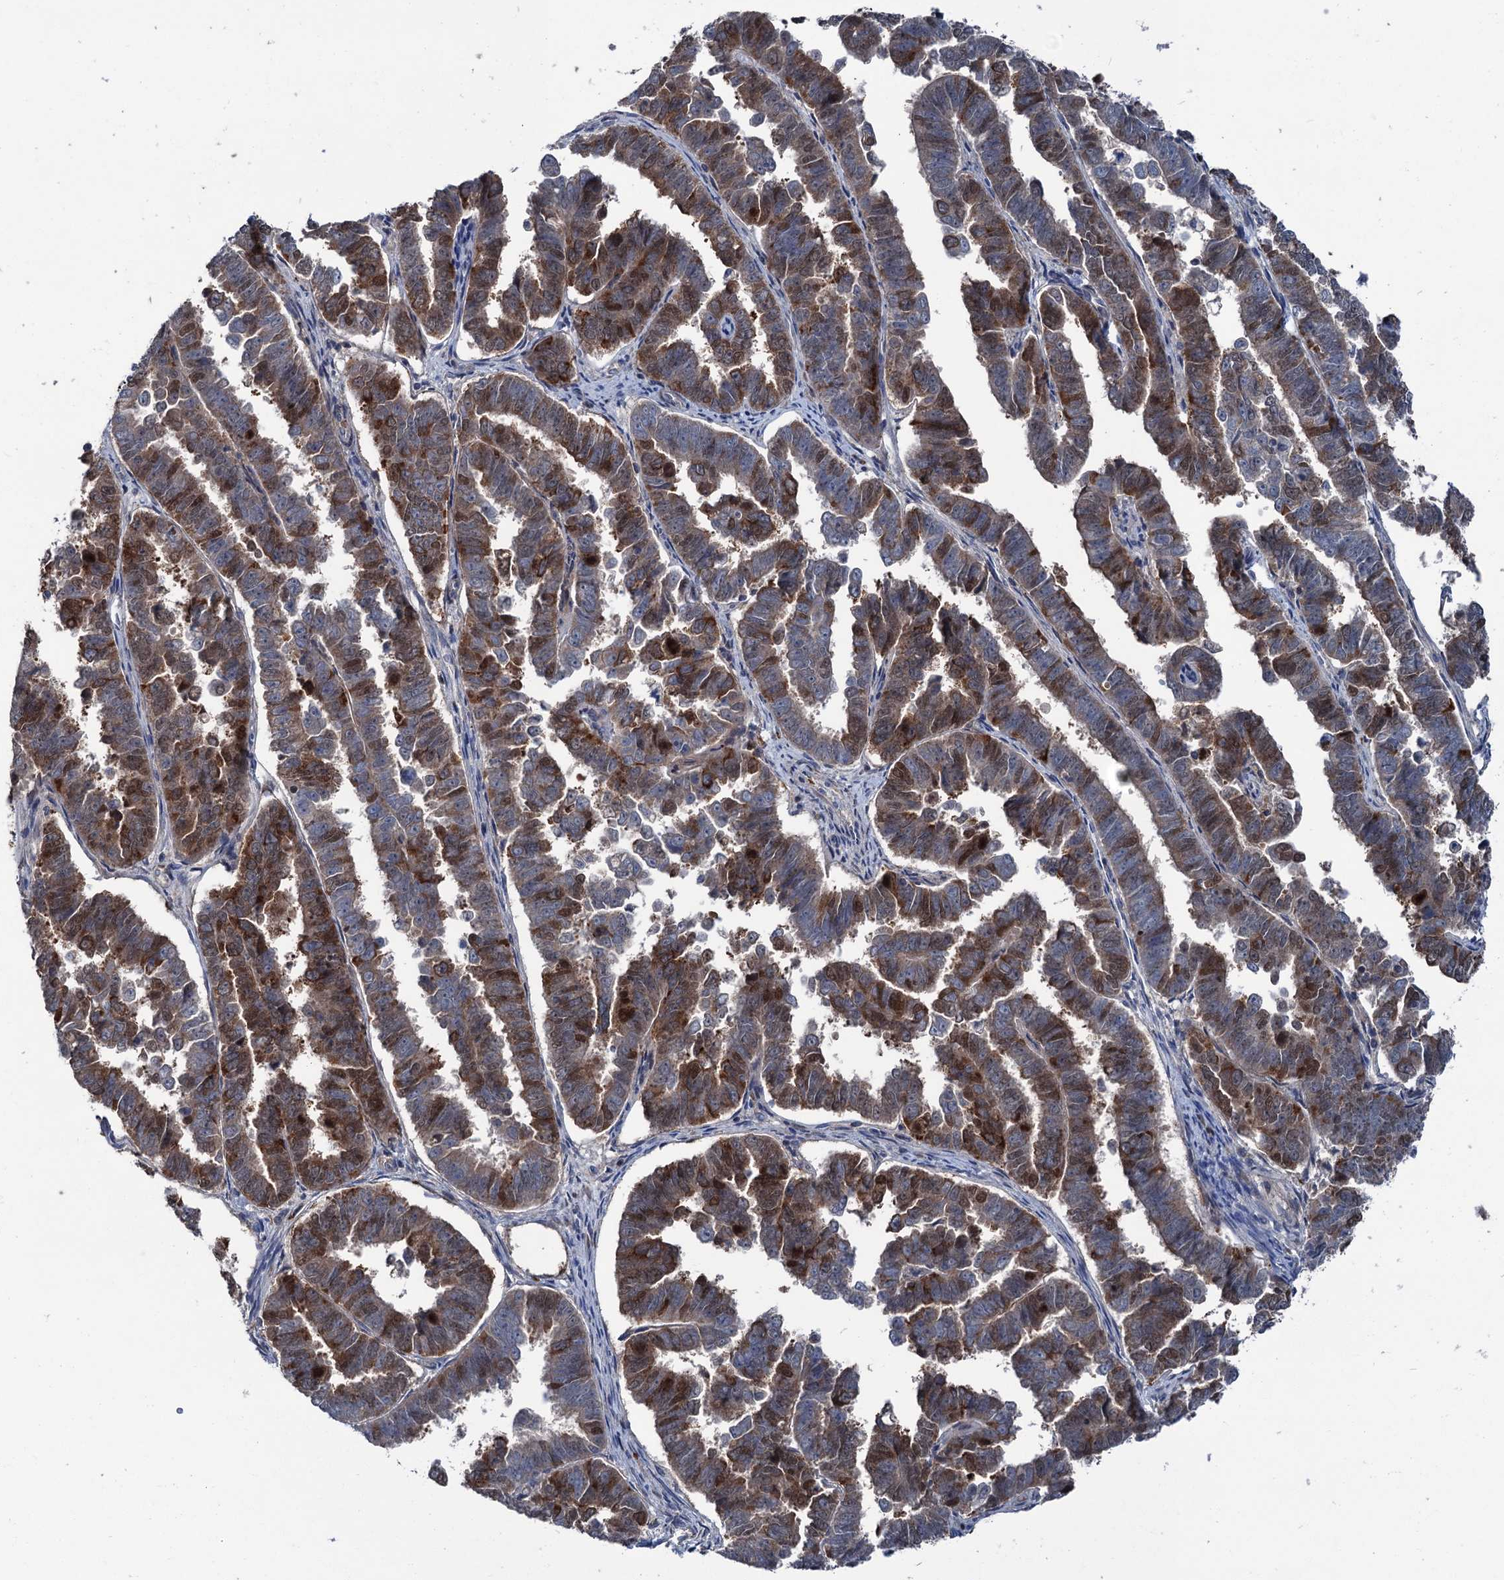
{"staining": {"intensity": "strong", "quantity": "25%-75%", "location": "cytoplasmic/membranous"}, "tissue": "endometrial cancer", "cell_type": "Tumor cells", "image_type": "cancer", "snomed": [{"axis": "morphology", "description": "Adenocarcinoma, NOS"}, {"axis": "topography", "description": "Endometrium"}], "caption": "Protein expression analysis of human adenocarcinoma (endometrial) reveals strong cytoplasmic/membranous staining in about 25%-75% of tumor cells.", "gene": "NCAPD2", "patient": {"sex": "female", "age": 75}}